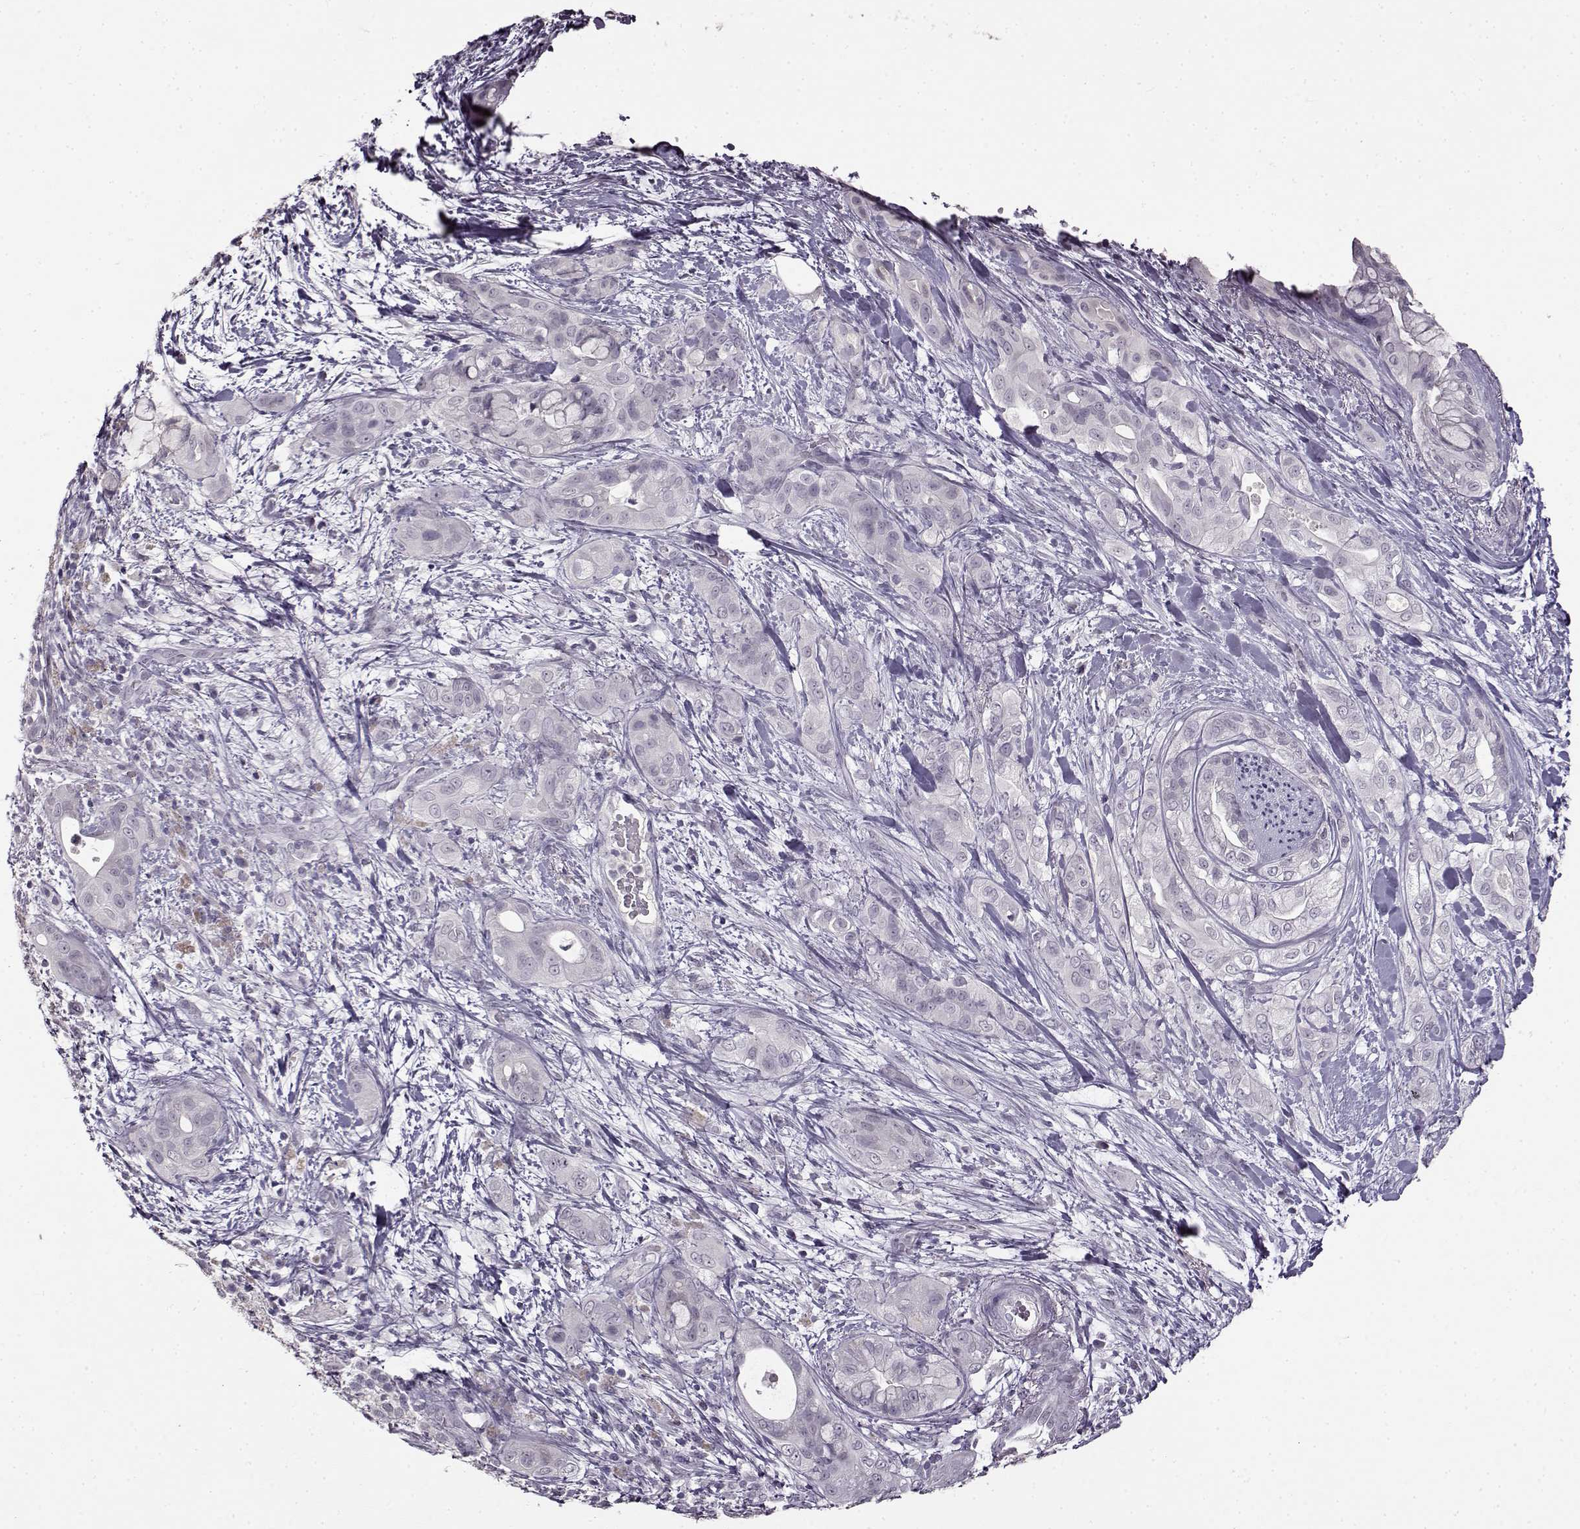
{"staining": {"intensity": "negative", "quantity": "none", "location": "none"}, "tissue": "pancreatic cancer", "cell_type": "Tumor cells", "image_type": "cancer", "snomed": [{"axis": "morphology", "description": "Adenocarcinoma, NOS"}, {"axis": "topography", "description": "Pancreas"}], "caption": "Adenocarcinoma (pancreatic) stained for a protein using immunohistochemistry (IHC) shows no staining tumor cells.", "gene": "FSHB", "patient": {"sex": "male", "age": 71}}